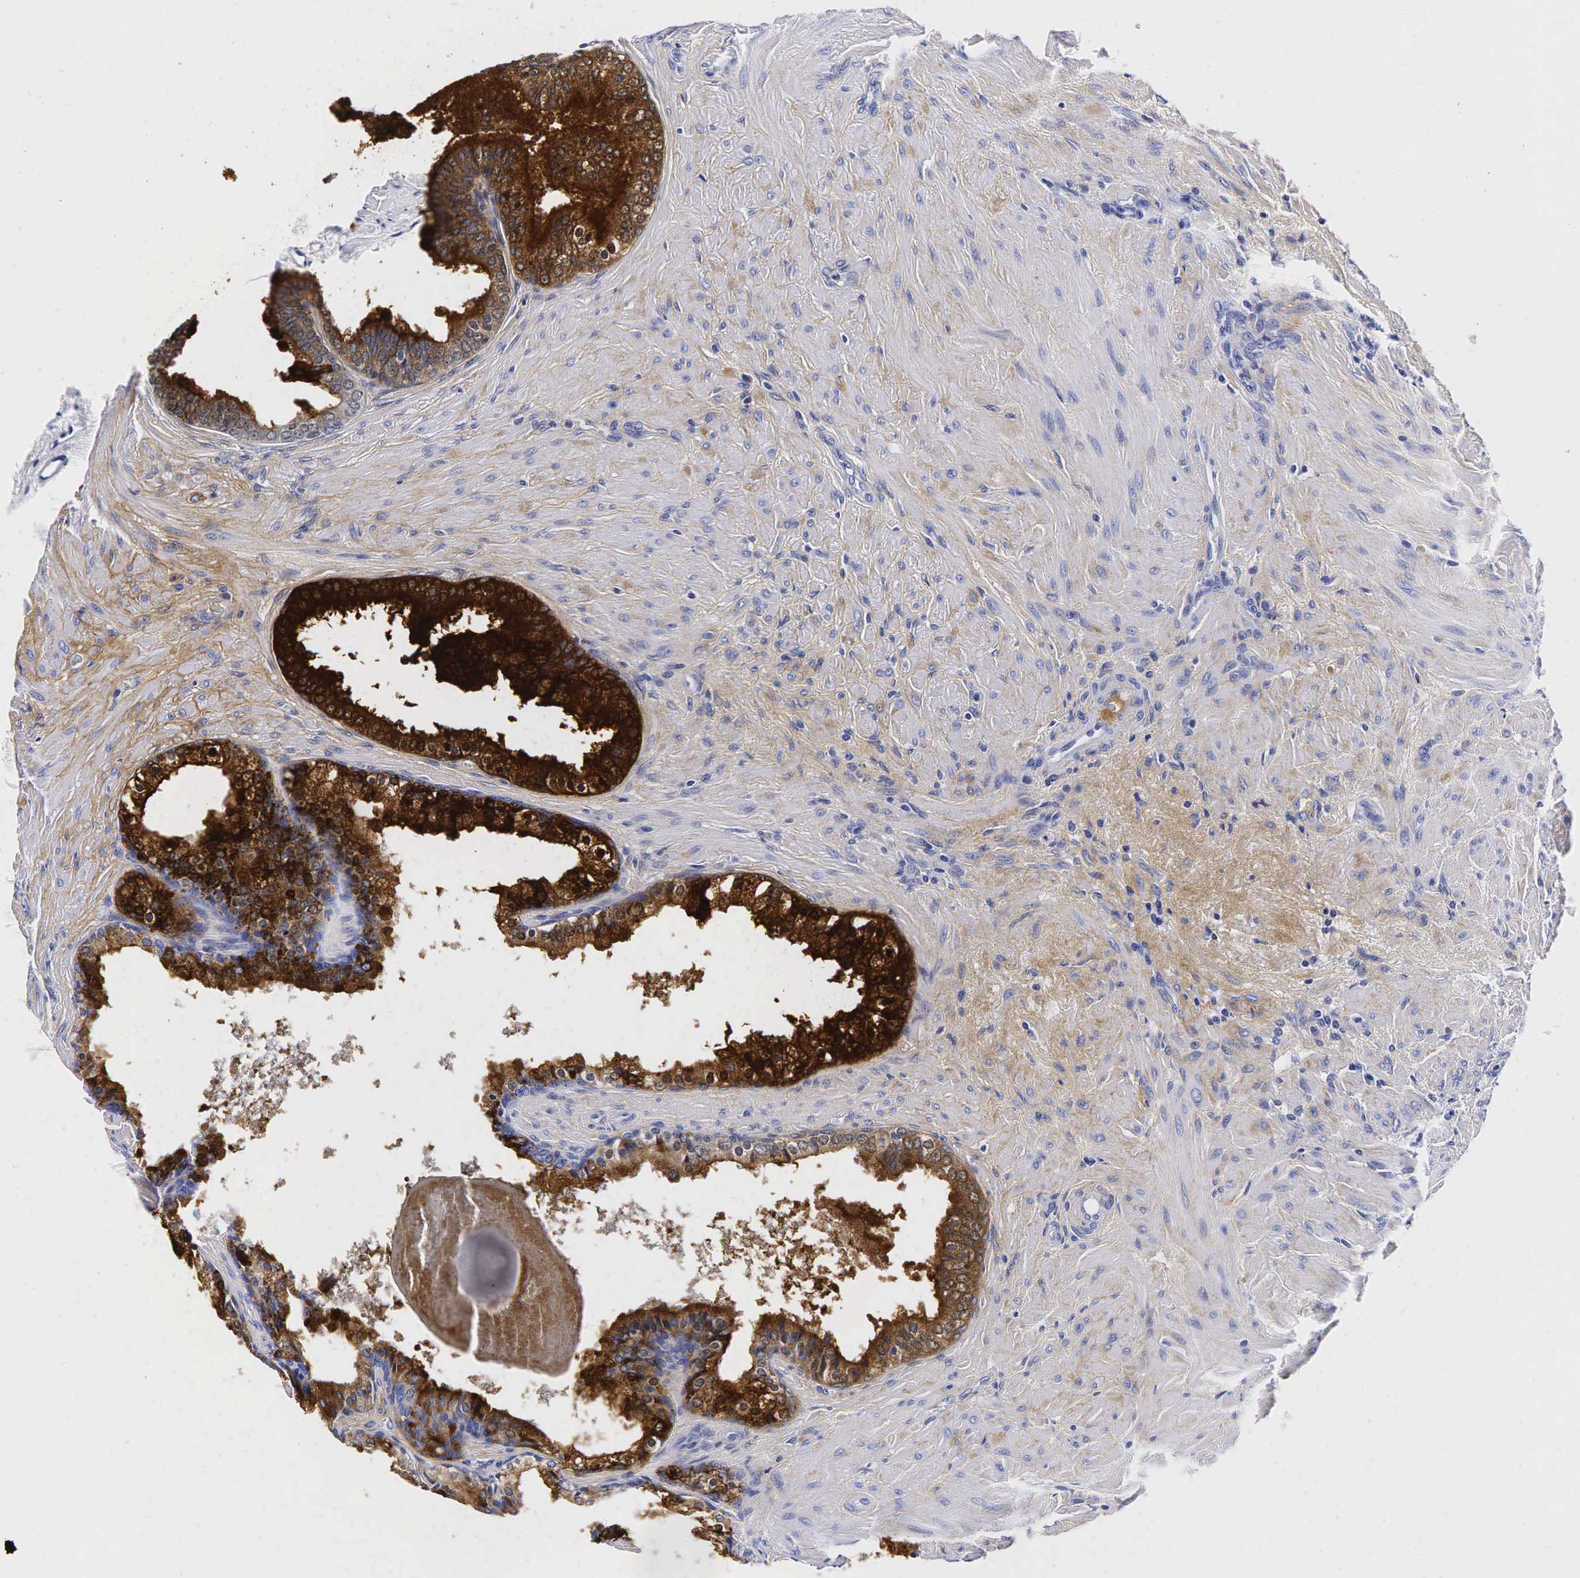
{"staining": {"intensity": "strong", "quantity": ">75%", "location": "cytoplasmic/membranous"}, "tissue": "prostate", "cell_type": "Glandular cells", "image_type": "normal", "snomed": [{"axis": "morphology", "description": "Normal tissue, NOS"}, {"axis": "topography", "description": "Prostate"}], "caption": "Prostate stained for a protein (brown) exhibits strong cytoplasmic/membranous positive positivity in approximately >75% of glandular cells.", "gene": "ACP3", "patient": {"sex": "male", "age": 65}}